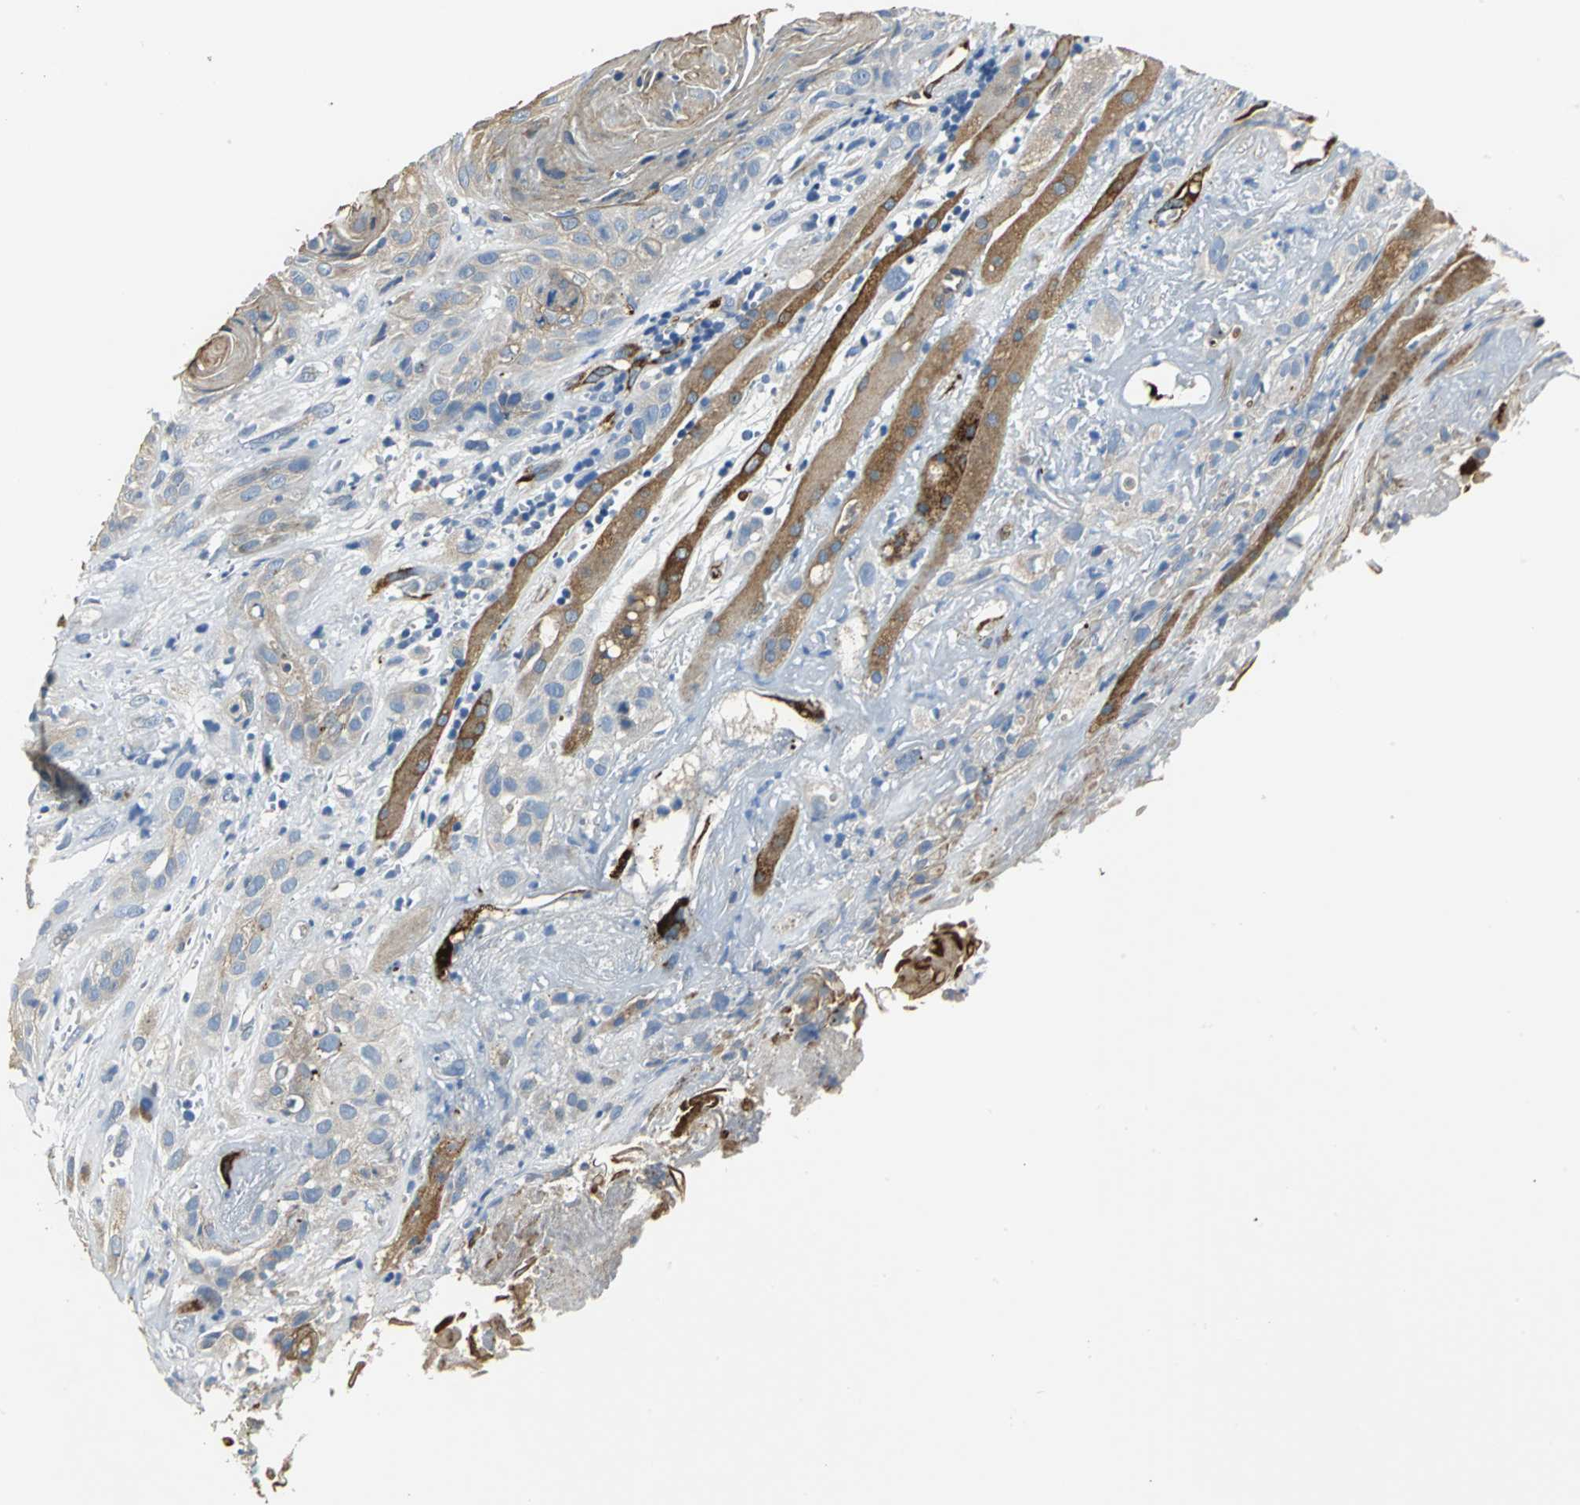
{"staining": {"intensity": "moderate", "quantity": "25%-75%", "location": "cytoplasmic/membranous"}, "tissue": "head and neck cancer", "cell_type": "Tumor cells", "image_type": "cancer", "snomed": [{"axis": "morphology", "description": "Squamous cell carcinoma, NOS"}, {"axis": "topography", "description": "Head-Neck"}], "caption": "Human head and neck squamous cell carcinoma stained with a protein marker displays moderate staining in tumor cells.", "gene": "B3GNT2", "patient": {"sex": "female", "age": 84}}